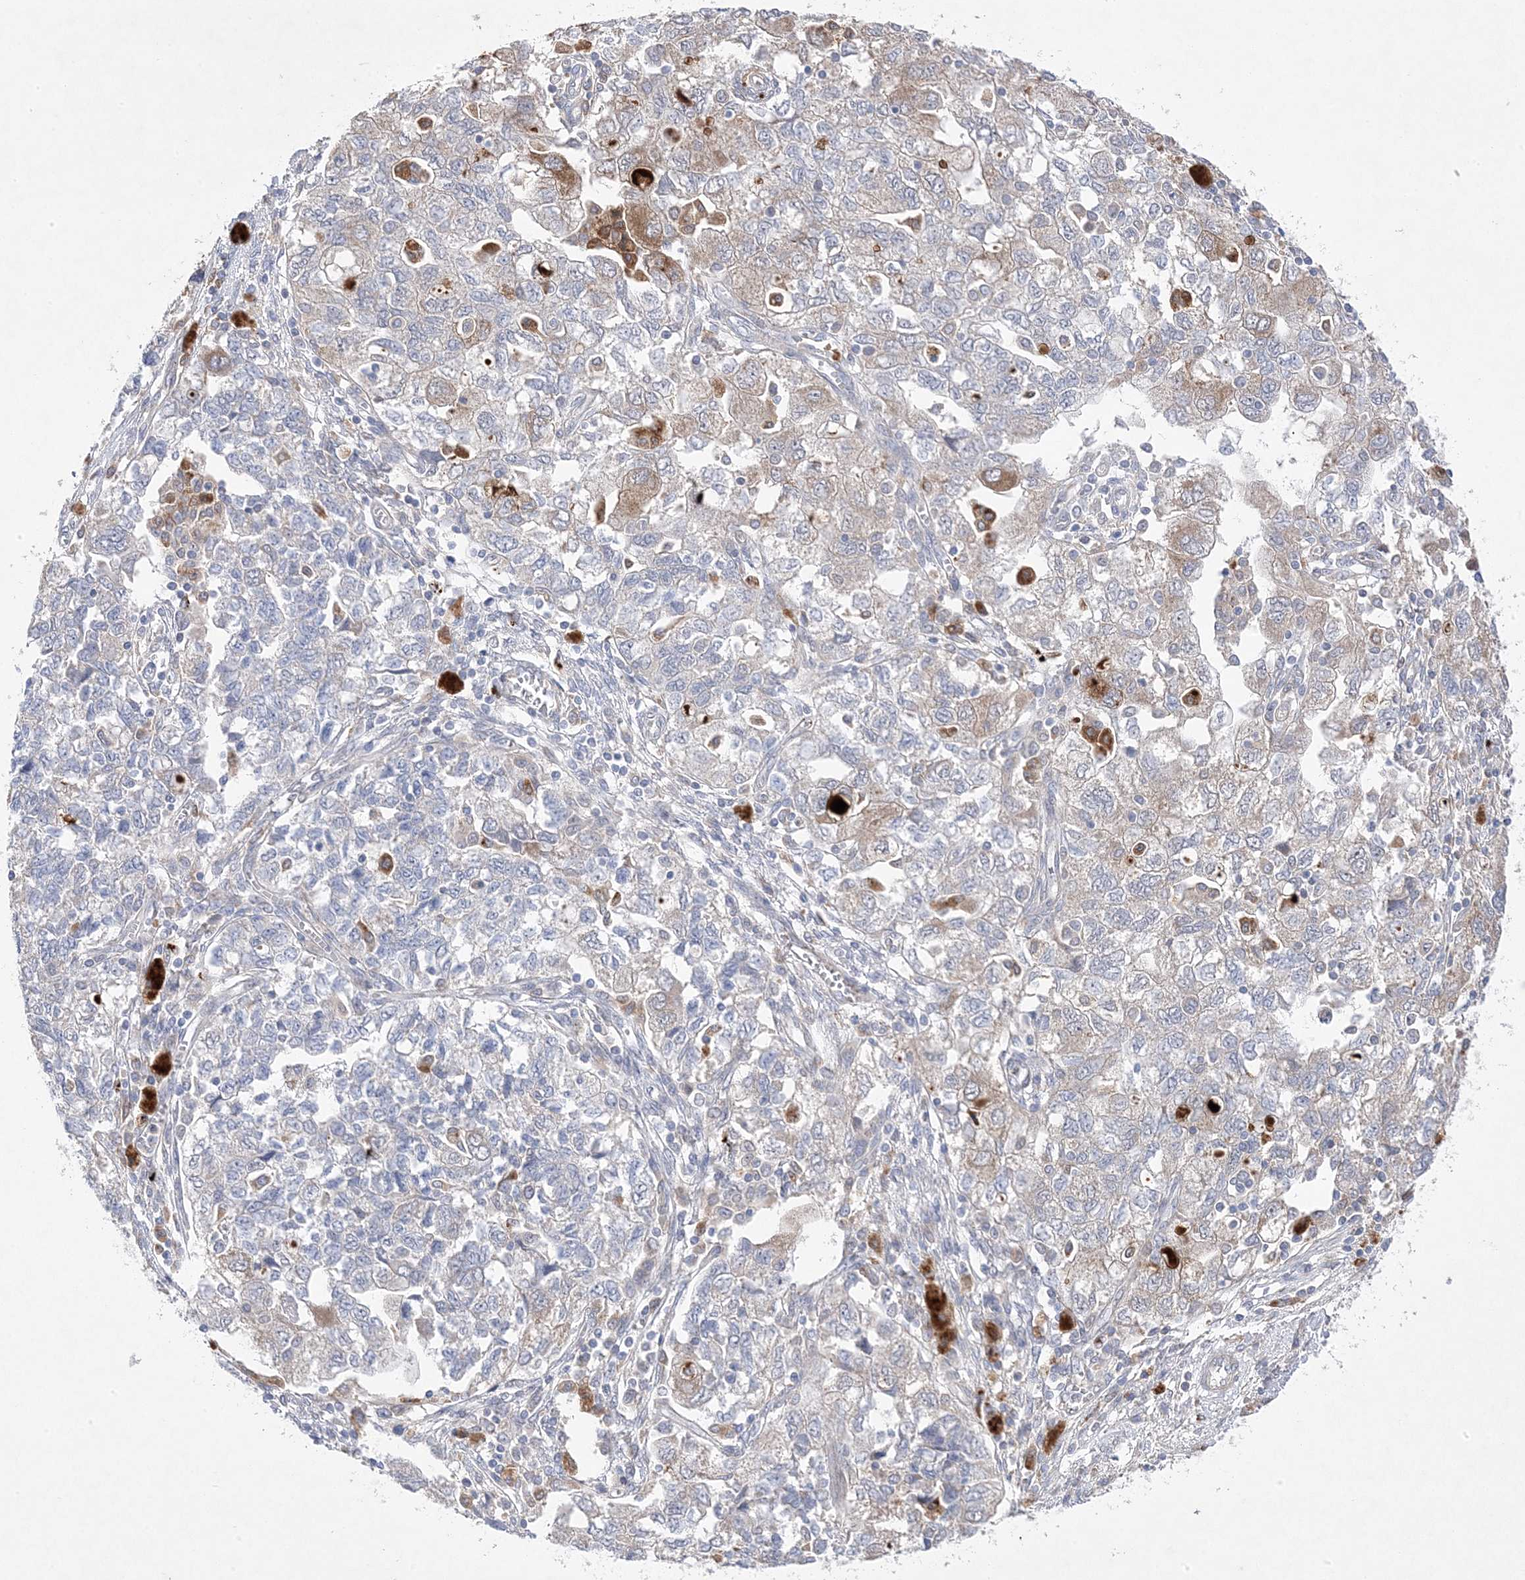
{"staining": {"intensity": "weak", "quantity": "<25%", "location": "cytoplasmic/membranous"}, "tissue": "ovarian cancer", "cell_type": "Tumor cells", "image_type": "cancer", "snomed": [{"axis": "morphology", "description": "Carcinoma, NOS"}, {"axis": "morphology", "description": "Cystadenocarcinoma, serous, NOS"}, {"axis": "topography", "description": "Ovary"}], "caption": "DAB (3,3'-diaminobenzidine) immunohistochemical staining of human serous cystadenocarcinoma (ovarian) displays no significant positivity in tumor cells.", "gene": "ANAPC1", "patient": {"sex": "female", "age": 69}}